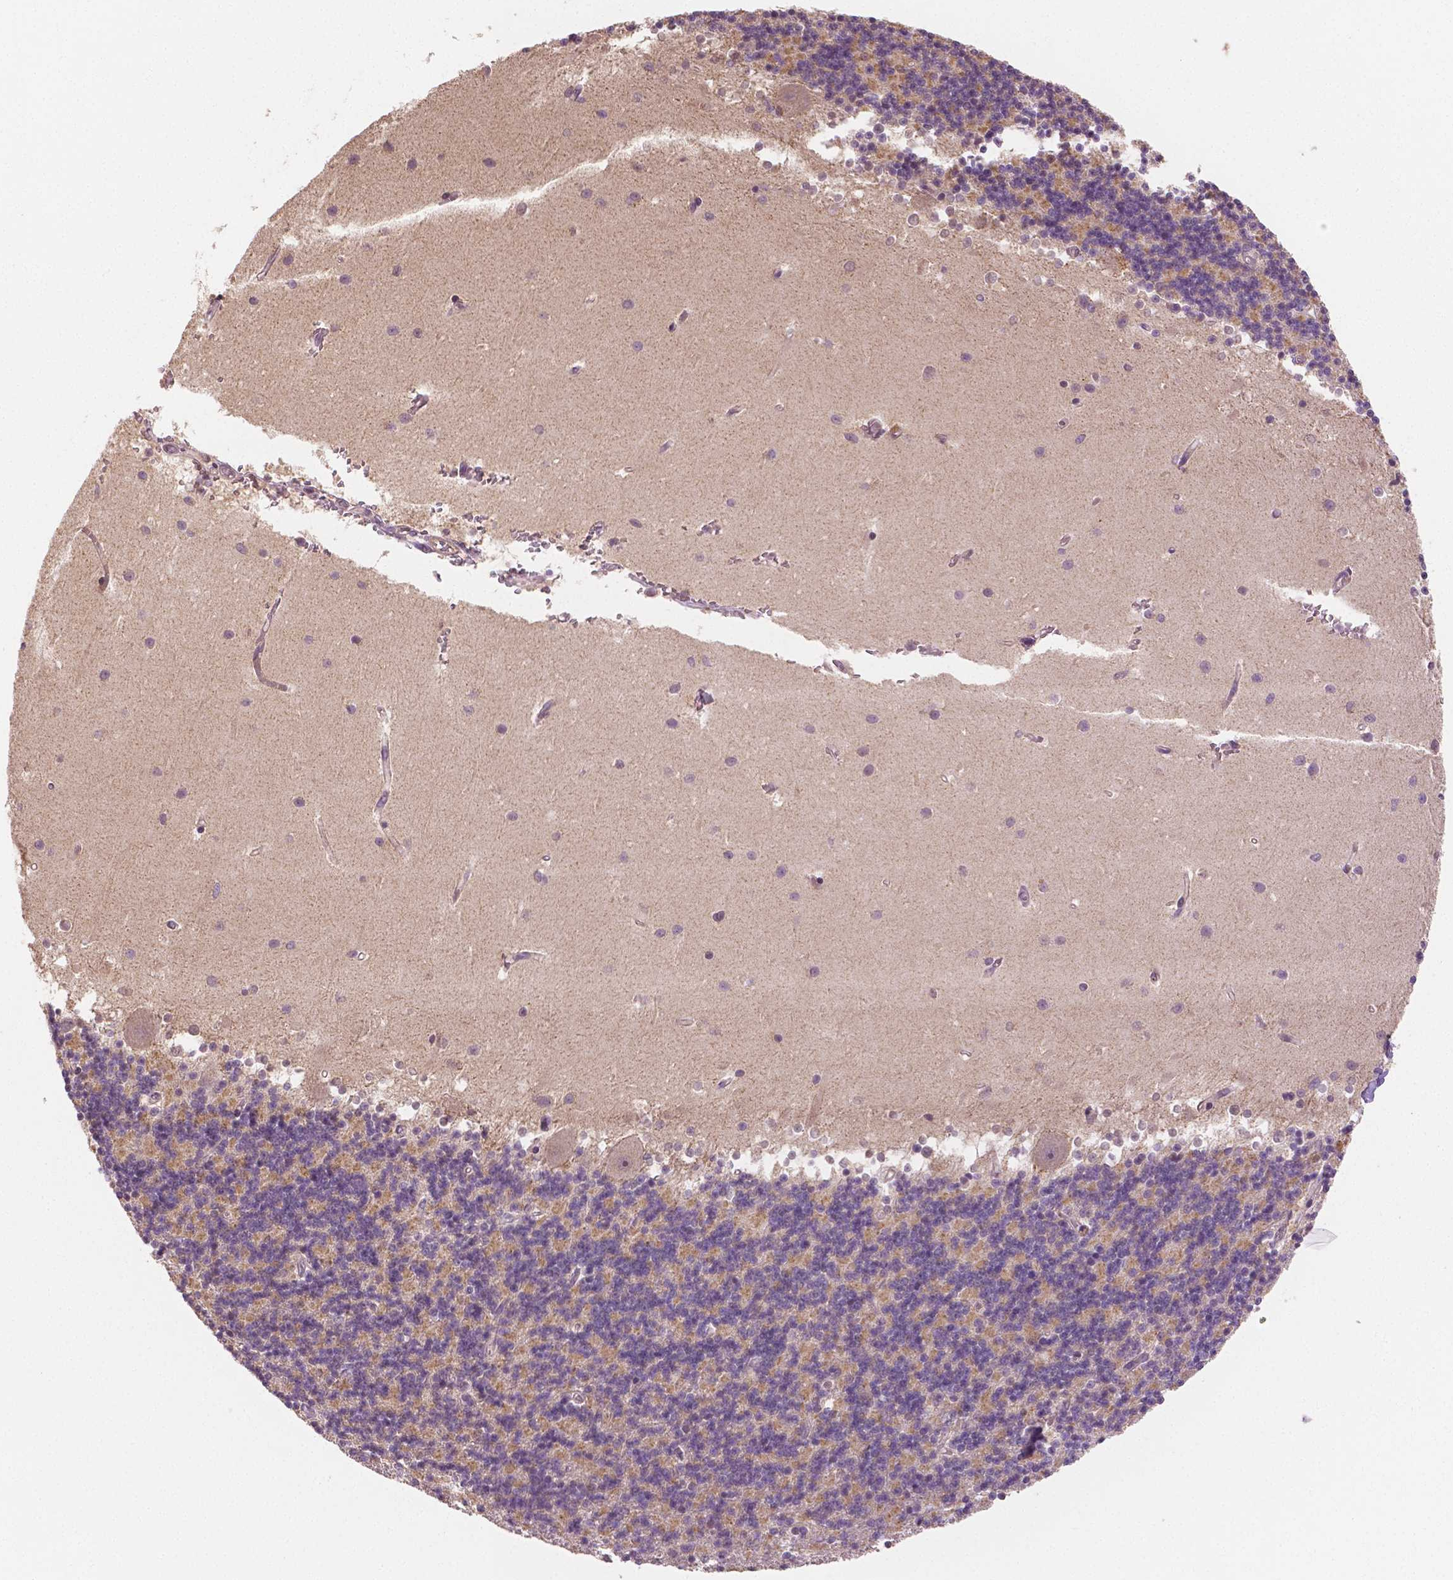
{"staining": {"intensity": "moderate", "quantity": "25%-75%", "location": "cytoplasmic/membranous"}, "tissue": "cerebellum", "cell_type": "Cells in granular layer", "image_type": "normal", "snomed": [{"axis": "morphology", "description": "Normal tissue, NOS"}, {"axis": "topography", "description": "Cerebellum"}], "caption": "This micrograph reveals benign cerebellum stained with immunohistochemistry to label a protein in brown. The cytoplasmic/membranous of cells in granular layer show moderate positivity for the protein. Nuclei are counter-stained blue.", "gene": "CLBA1", "patient": {"sex": "male", "age": 54}}